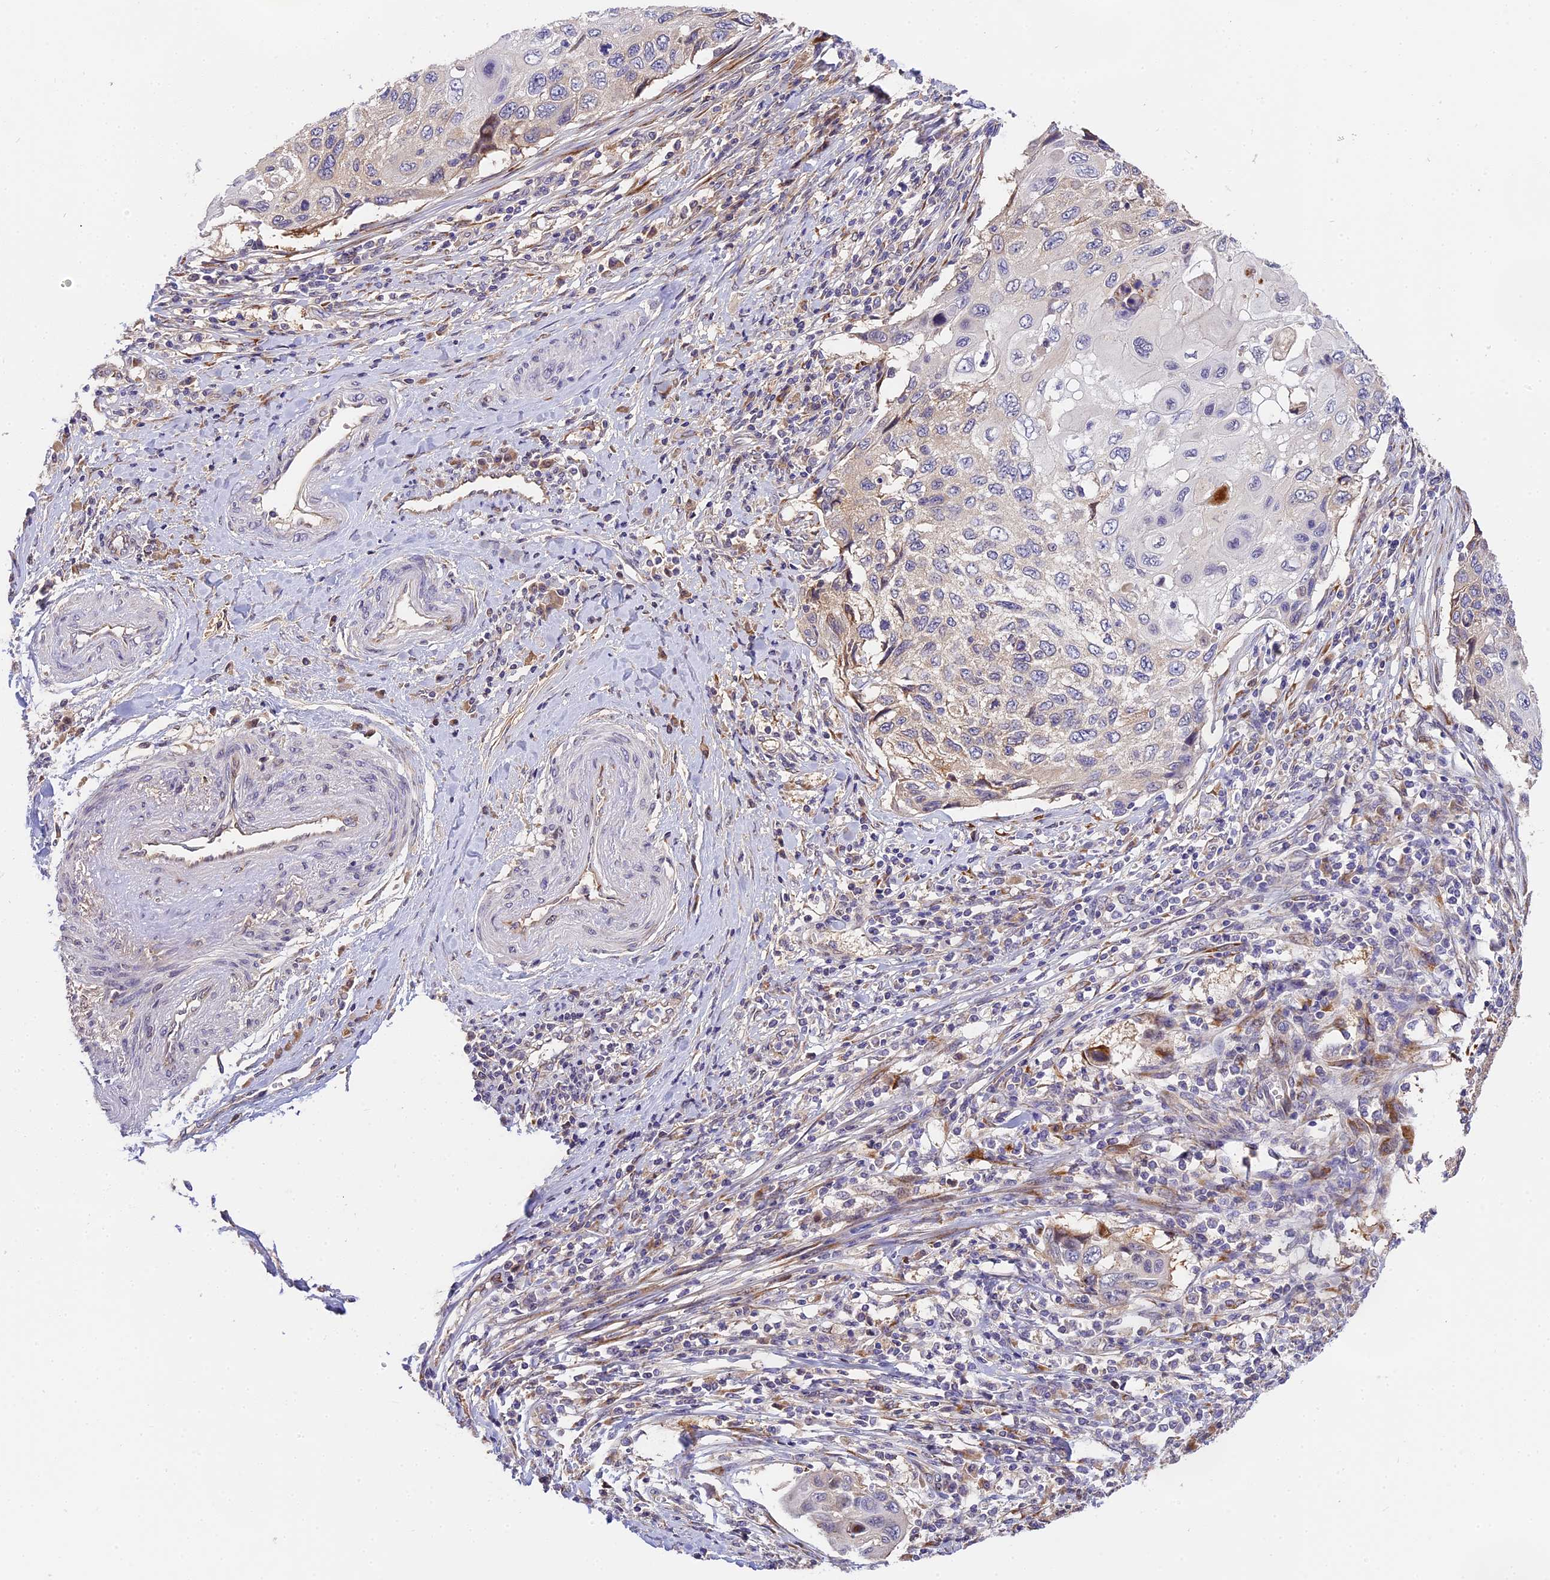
{"staining": {"intensity": "negative", "quantity": "none", "location": "none"}, "tissue": "cervical cancer", "cell_type": "Tumor cells", "image_type": "cancer", "snomed": [{"axis": "morphology", "description": "Squamous cell carcinoma, NOS"}, {"axis": "topography", "description": "Cervix"}], "caption": "Histopathology image shows no significant protein positivity in tumor cells of cervical cancer.", "gene": "BSCL2", "patient": {"sex": "female", "age": 70}}